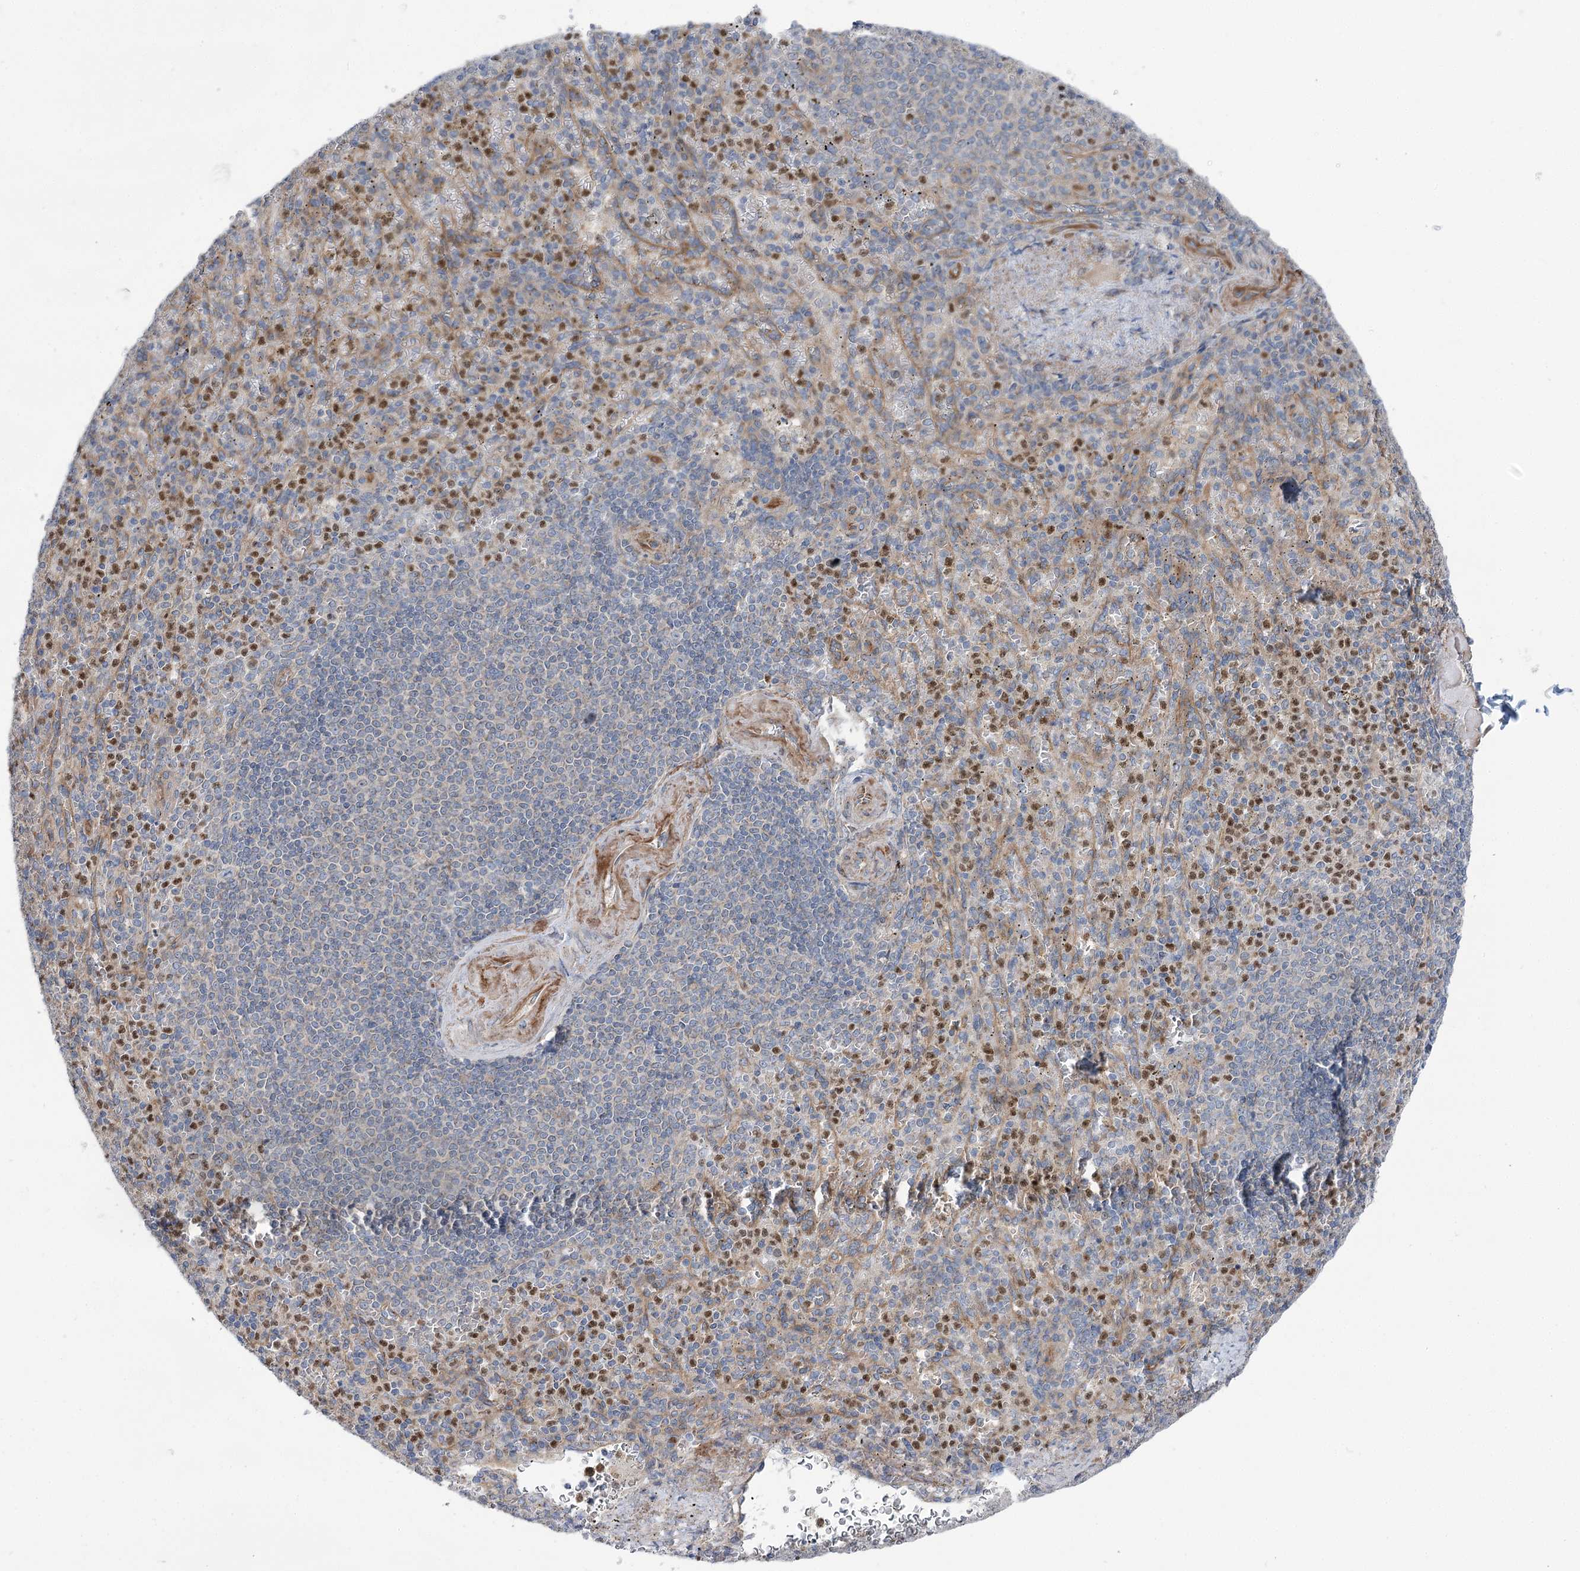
{"staining": {"intensity": "moderate", "quantity": "<25%", "location": "cytoplasmic/membranous"}, "tissue": "spleen", "cell_type": "Cells in red pulp", "image_type": "normal", "snomed": [{"axis": "morphology", "description": "Normal tissue, NOS"}, {"axis": "topography", "description": "Spleen"}], "caption": "Immunohistochemistry (IHC) (DAB) staining of unremarkable human spleen shows moderate cytoplasmic/membranous protein staining in about <25% of cells in red pulp.", "gene": "SCN11A", "patient": {"sex": "female", "age": 74}}